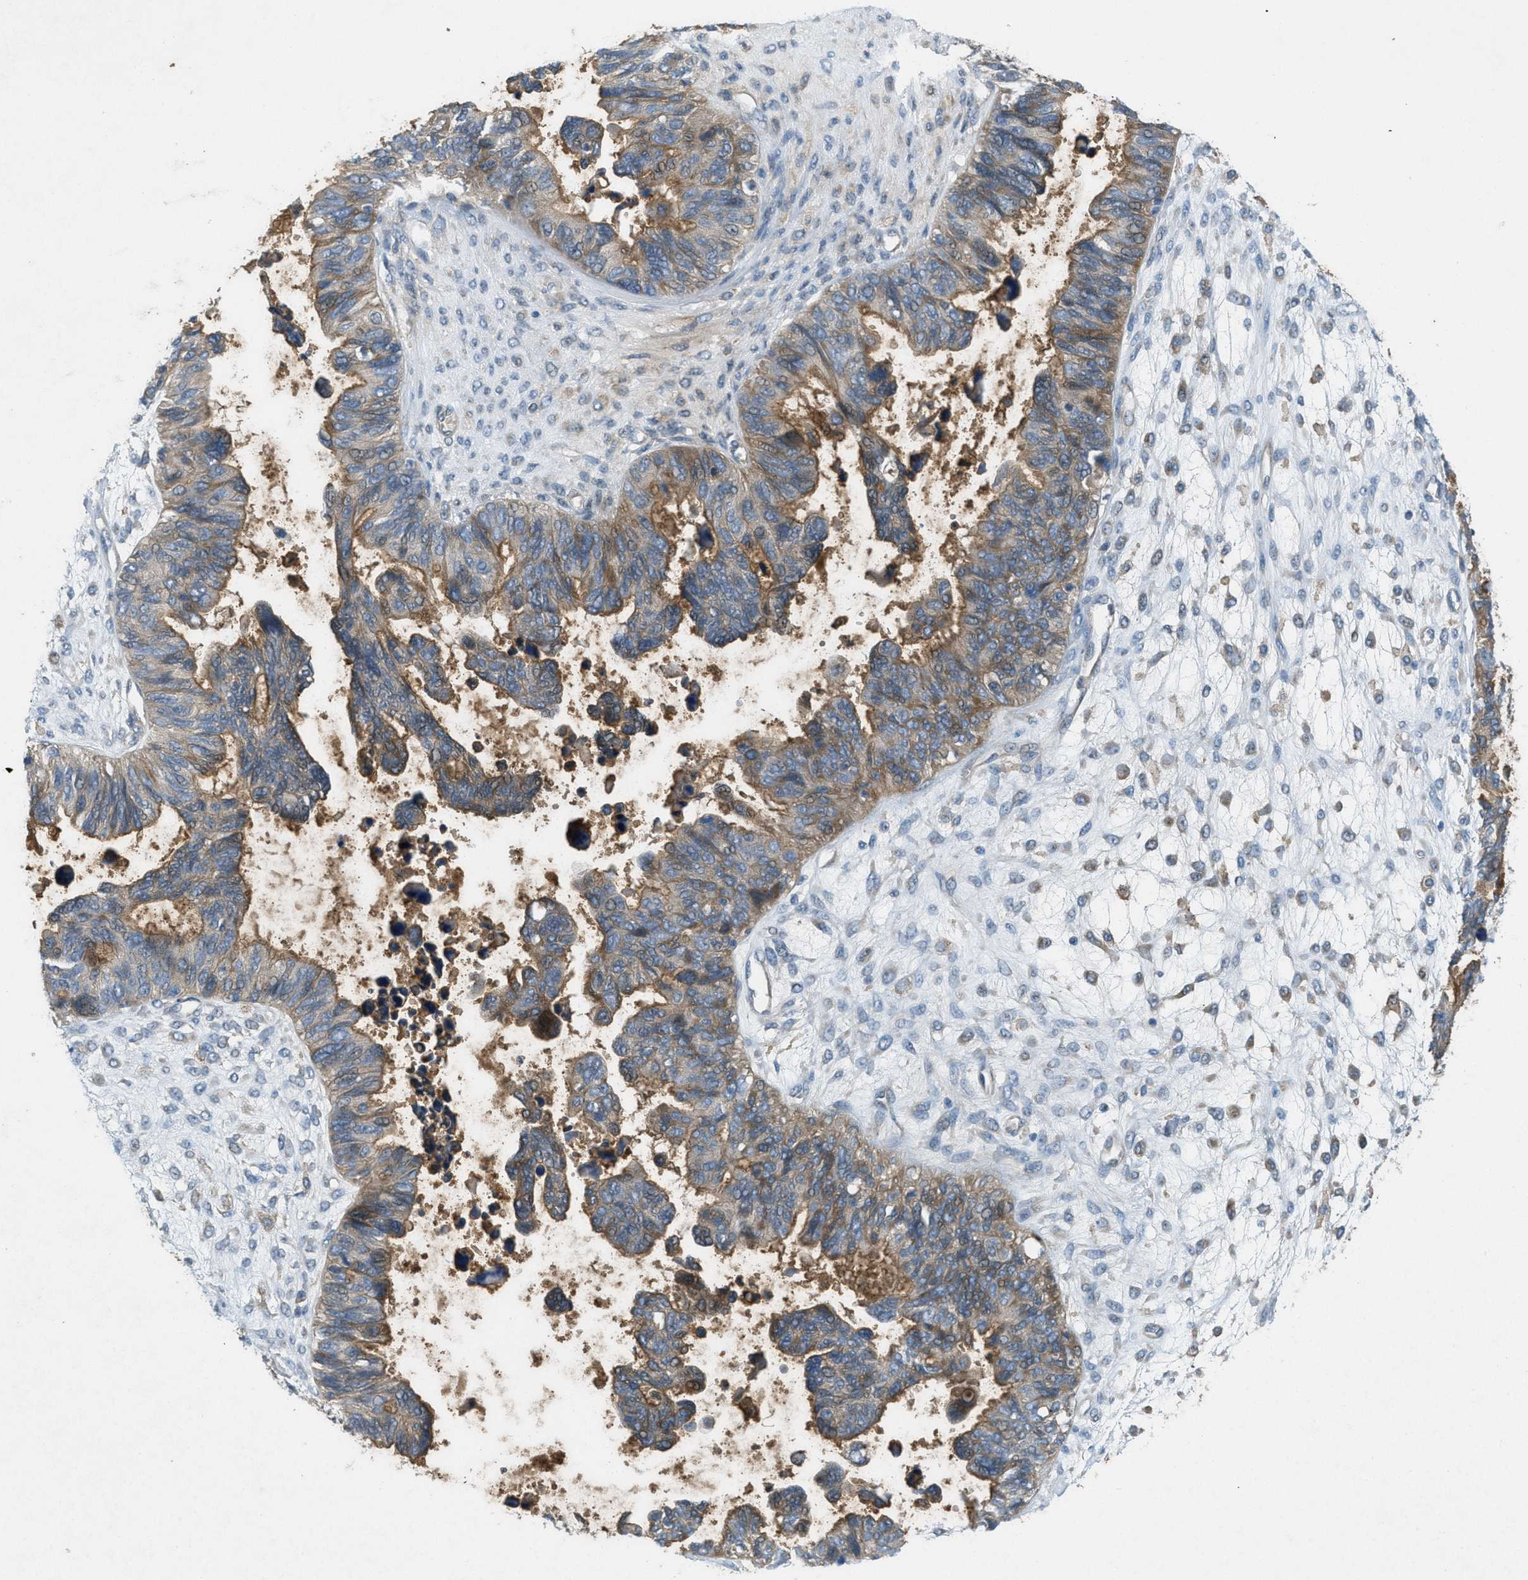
{"staining": {"intensity": "moderate", "quantity": "25%-75%", "location": "cytoplasmic/membranous"}, "tissue": "ovarian cancer", "cell_type": "Tumor cells", "image_type": "cancer", "snomed": [{"axis": "morphology", "description": "Cystadenocarcinoma, serous, NOS"}, {"axis": "topography", "description": "Ovary"}], "caption": "Ovarian serous cystadenocarcinoma stained for a protein exhibits moderate cytoplasmic/membranous positivity in tumor cells. (DAB = brown stain, brightfield microscopy at high magnification).", "gene": "ADCY6", "patient": {"sex": "female", "age": 79}}